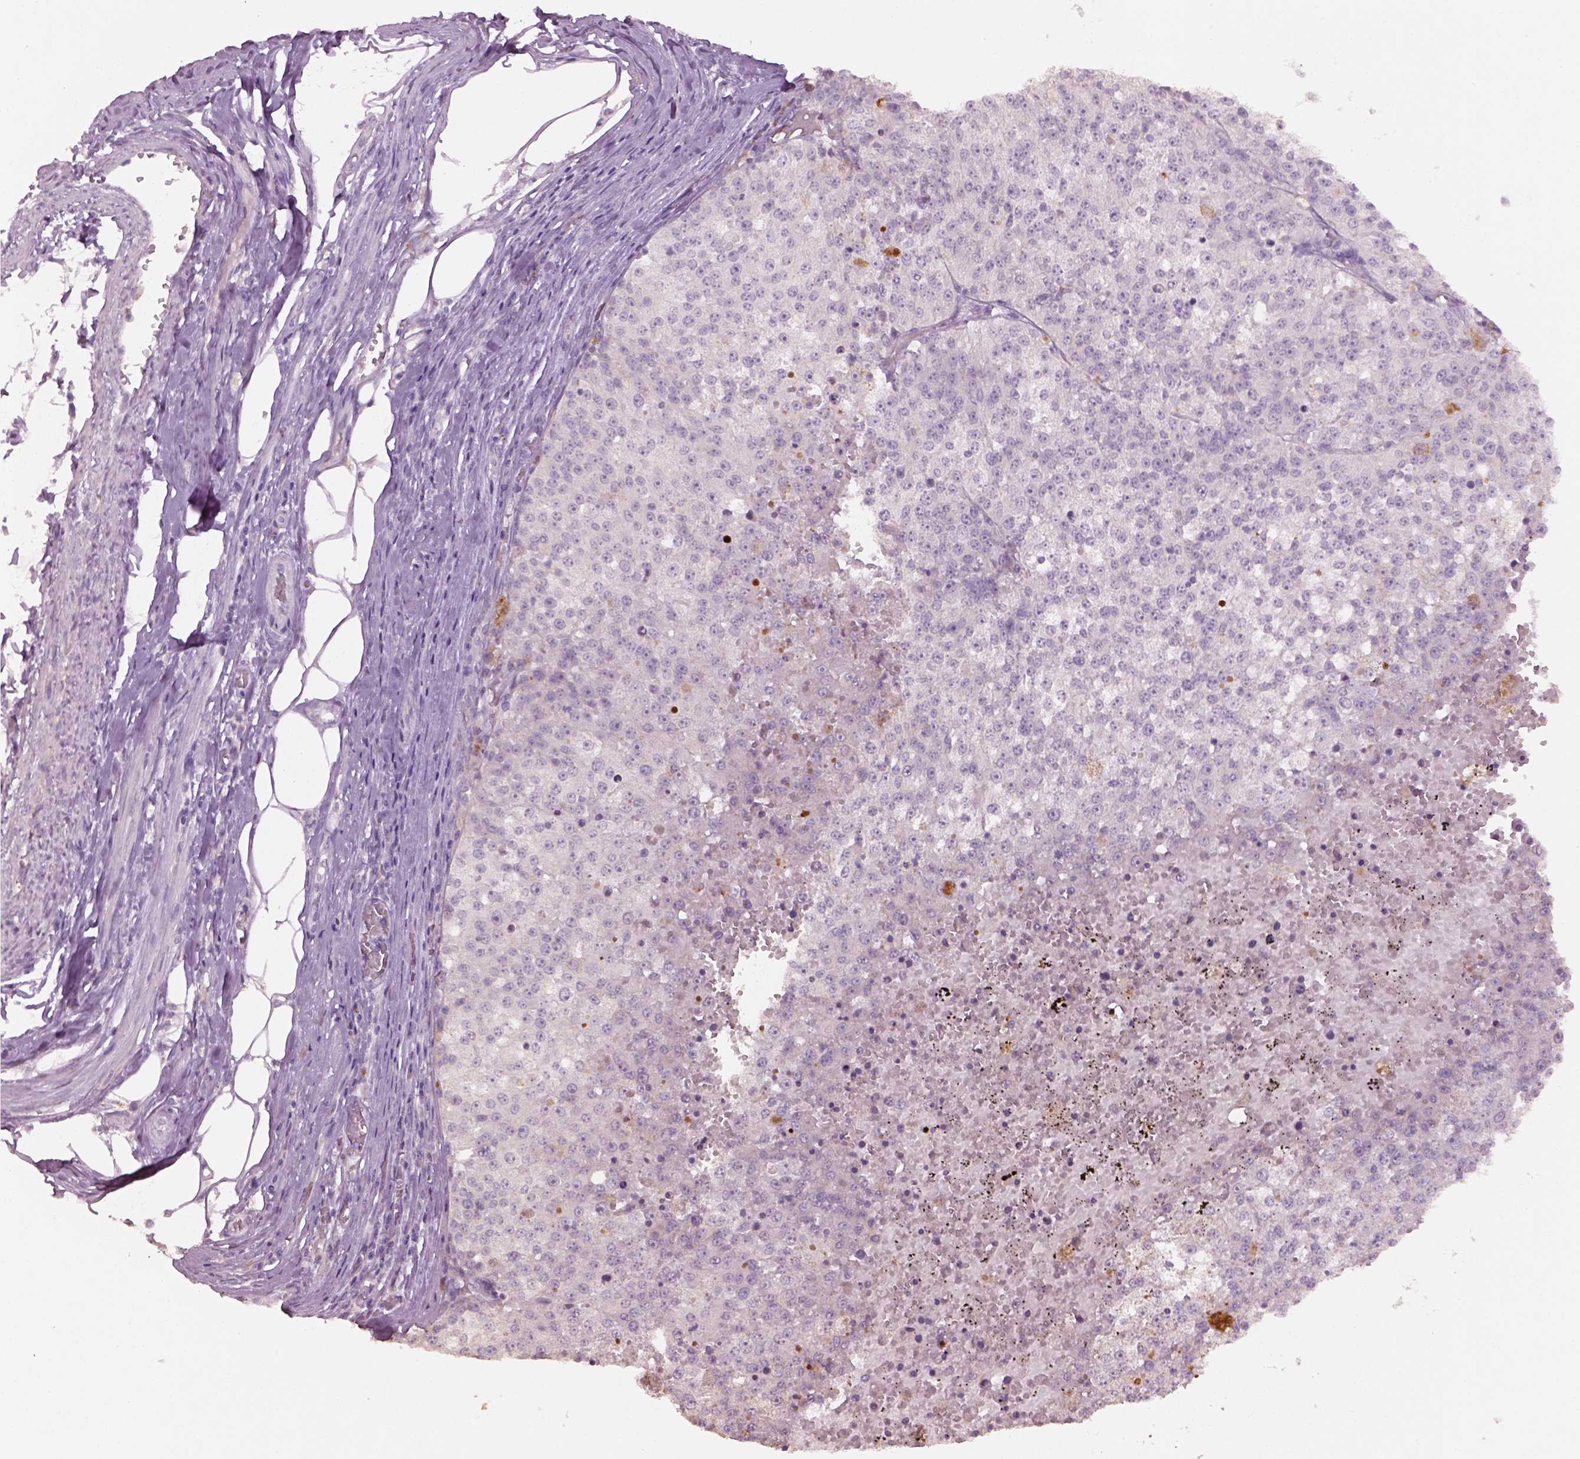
{"staining": {"intensity": "negative", "quantity": "none", "location": "none"}, "tissue": "melanoma", "cell_type": "Tumor cells", "image_type": "cancer", "snomed": [{"axis": "morphology", "description": "Malignant melanoma, Metastatic site"}, {"axis": "topography", "description": "Lymph node"}], "caption": "Immunohistochemical staining of human melanoma exhibits no significant staining in tumor cells. (DAB IHC, high magnification).", "gene": "KCNIP3", "patient": {"sex": "female", "age": 64}}